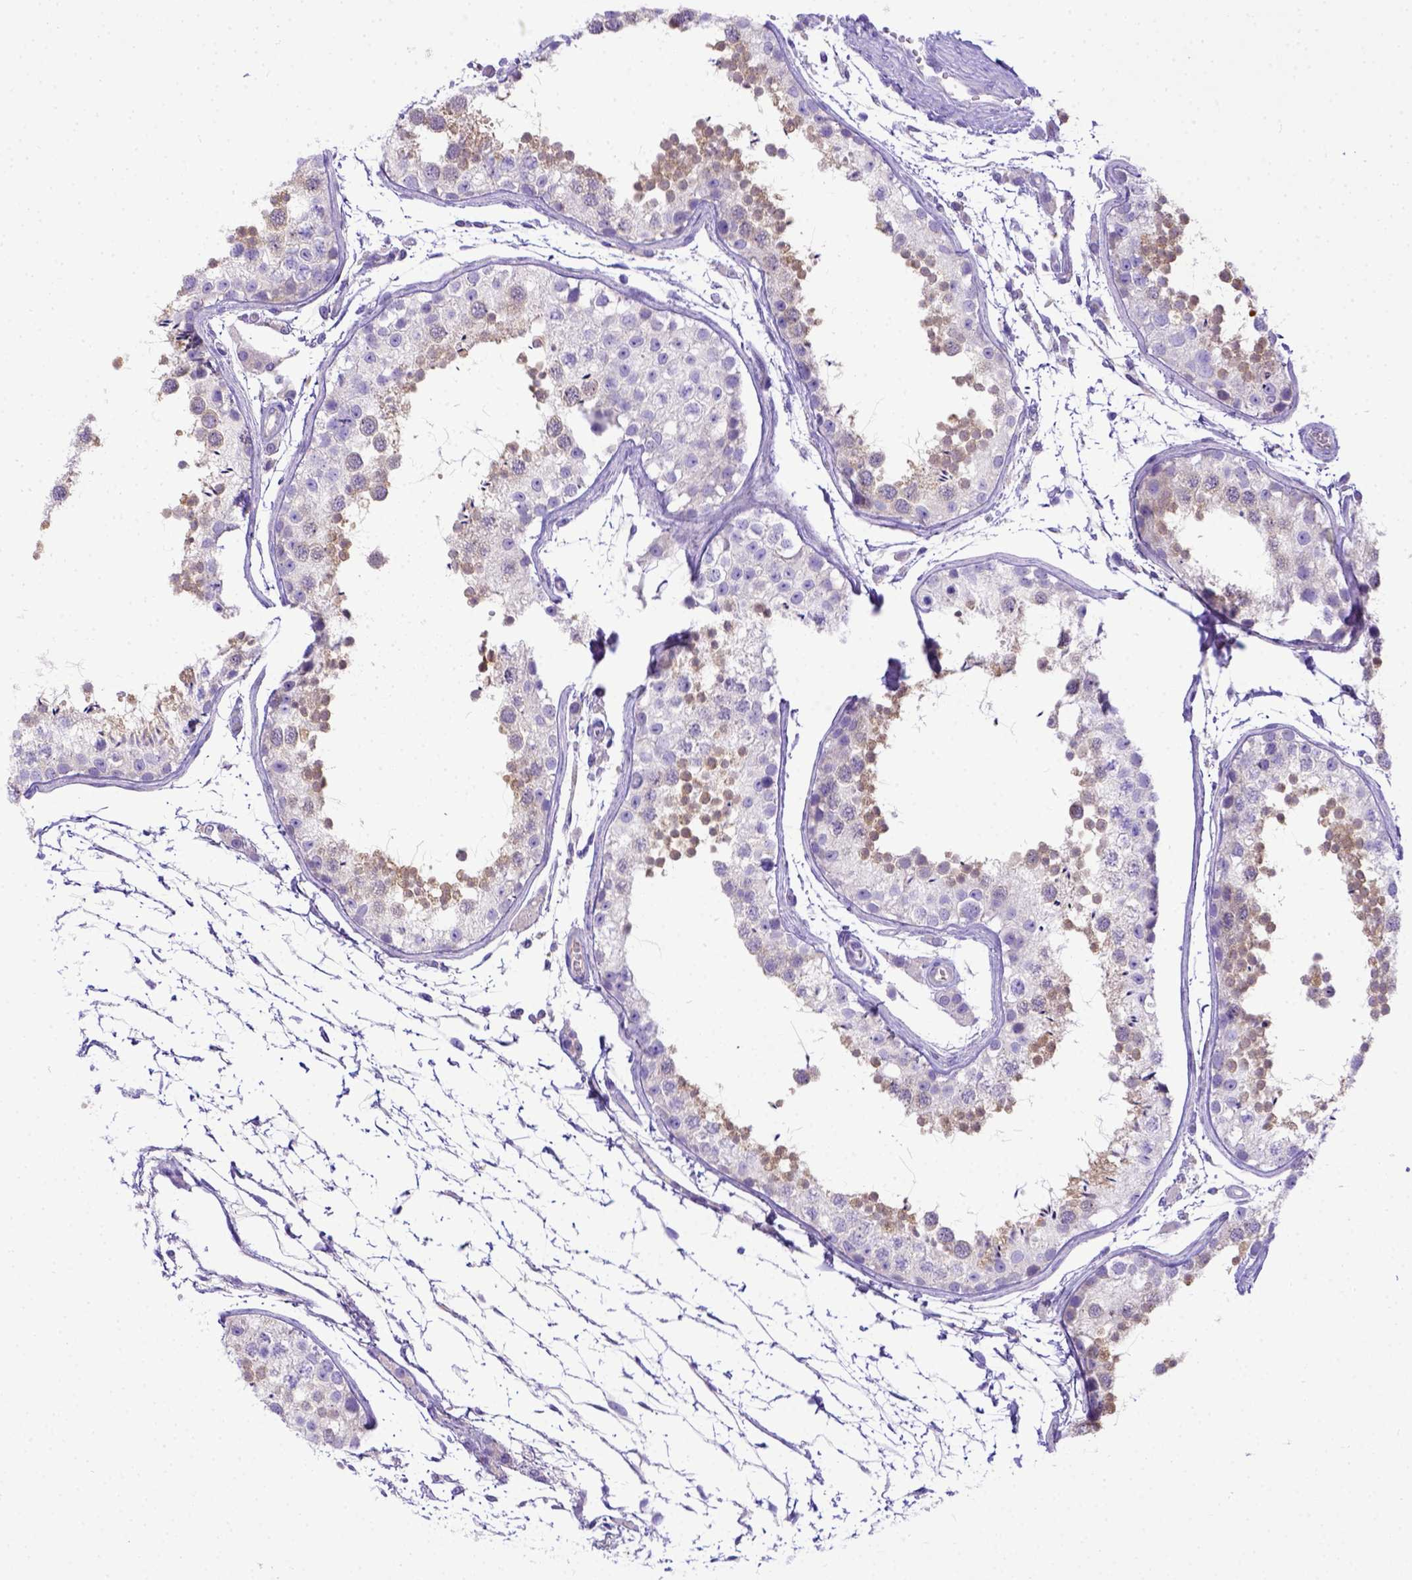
{"staining": {"intensity": "weak", "quantity": "25%-75%", "location": "cytoplasmic/membranous"}, "tissue": "testis", "cell_type": "Cells in seminiferous ducts", "image_type": "normal", "snomed": [{"axis": "morphology", "description": "Normal tissue, NOS"}, {"axis": "topography", "description": "Testis"}], "caption": "A photomicrograph of testis stained for a protein shows weak cytoplasmic/membranous brown staining in cells in seminiferous ducts.", "gene": "CFAP300", "patient": {"sex": "male", "age": 29}}